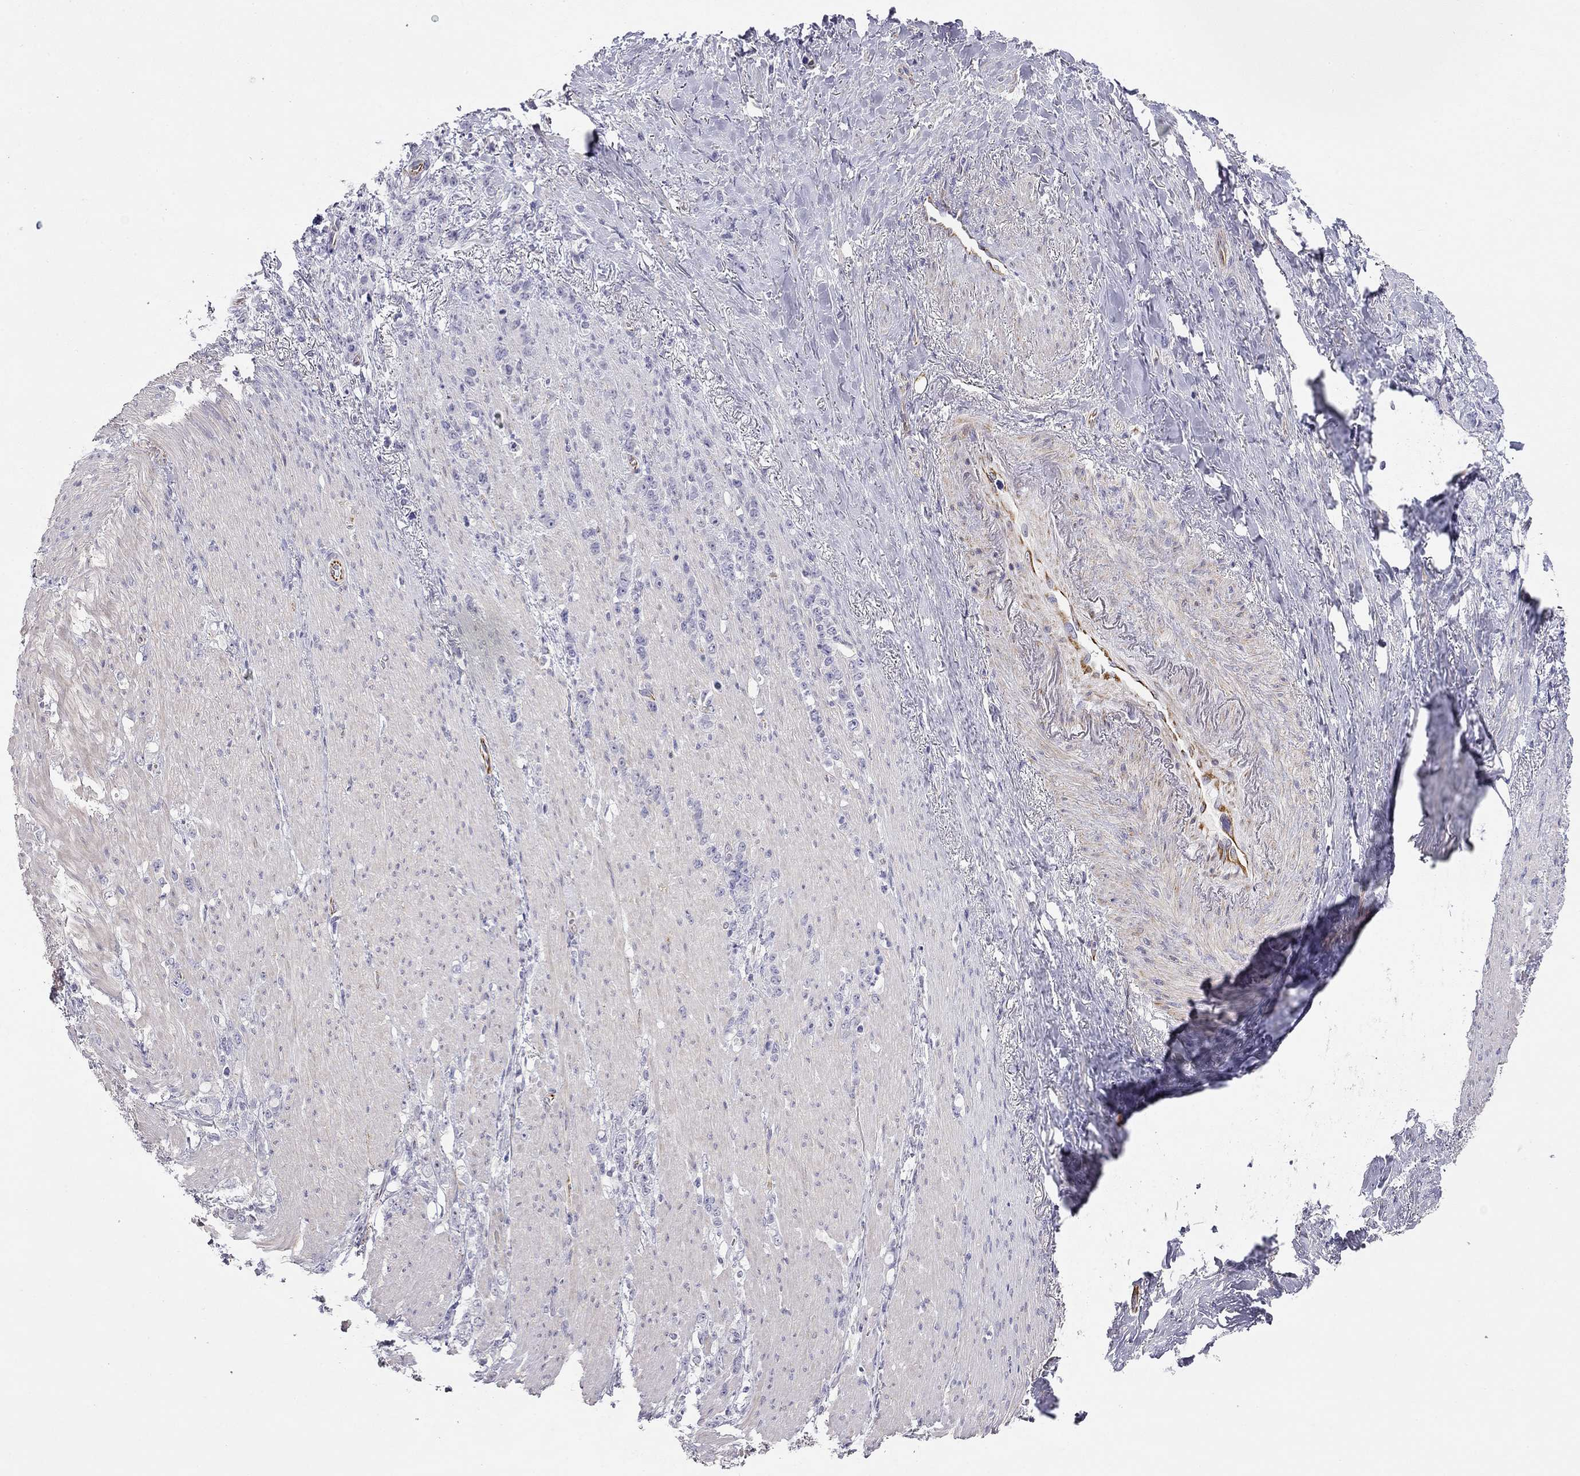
{"staining": {"intensity": "negative", "quantity": "none", "location": "none"}, "tissue": "stomach cancer", "cell_type": "Tumor cells", "image_type": "cancer", "snomed": [{"axis": "morphology", "description": "Adenocarcinoma, NOS"}, {"axis": "topography", "description": "Stomach, lower"}], "caption": "Immunohistochemistry of adenocarcinoma (stomach) displays no positivity in tumor cells.", "gene": "RTL1", "patient": {"sex": "male", "age": 88}}